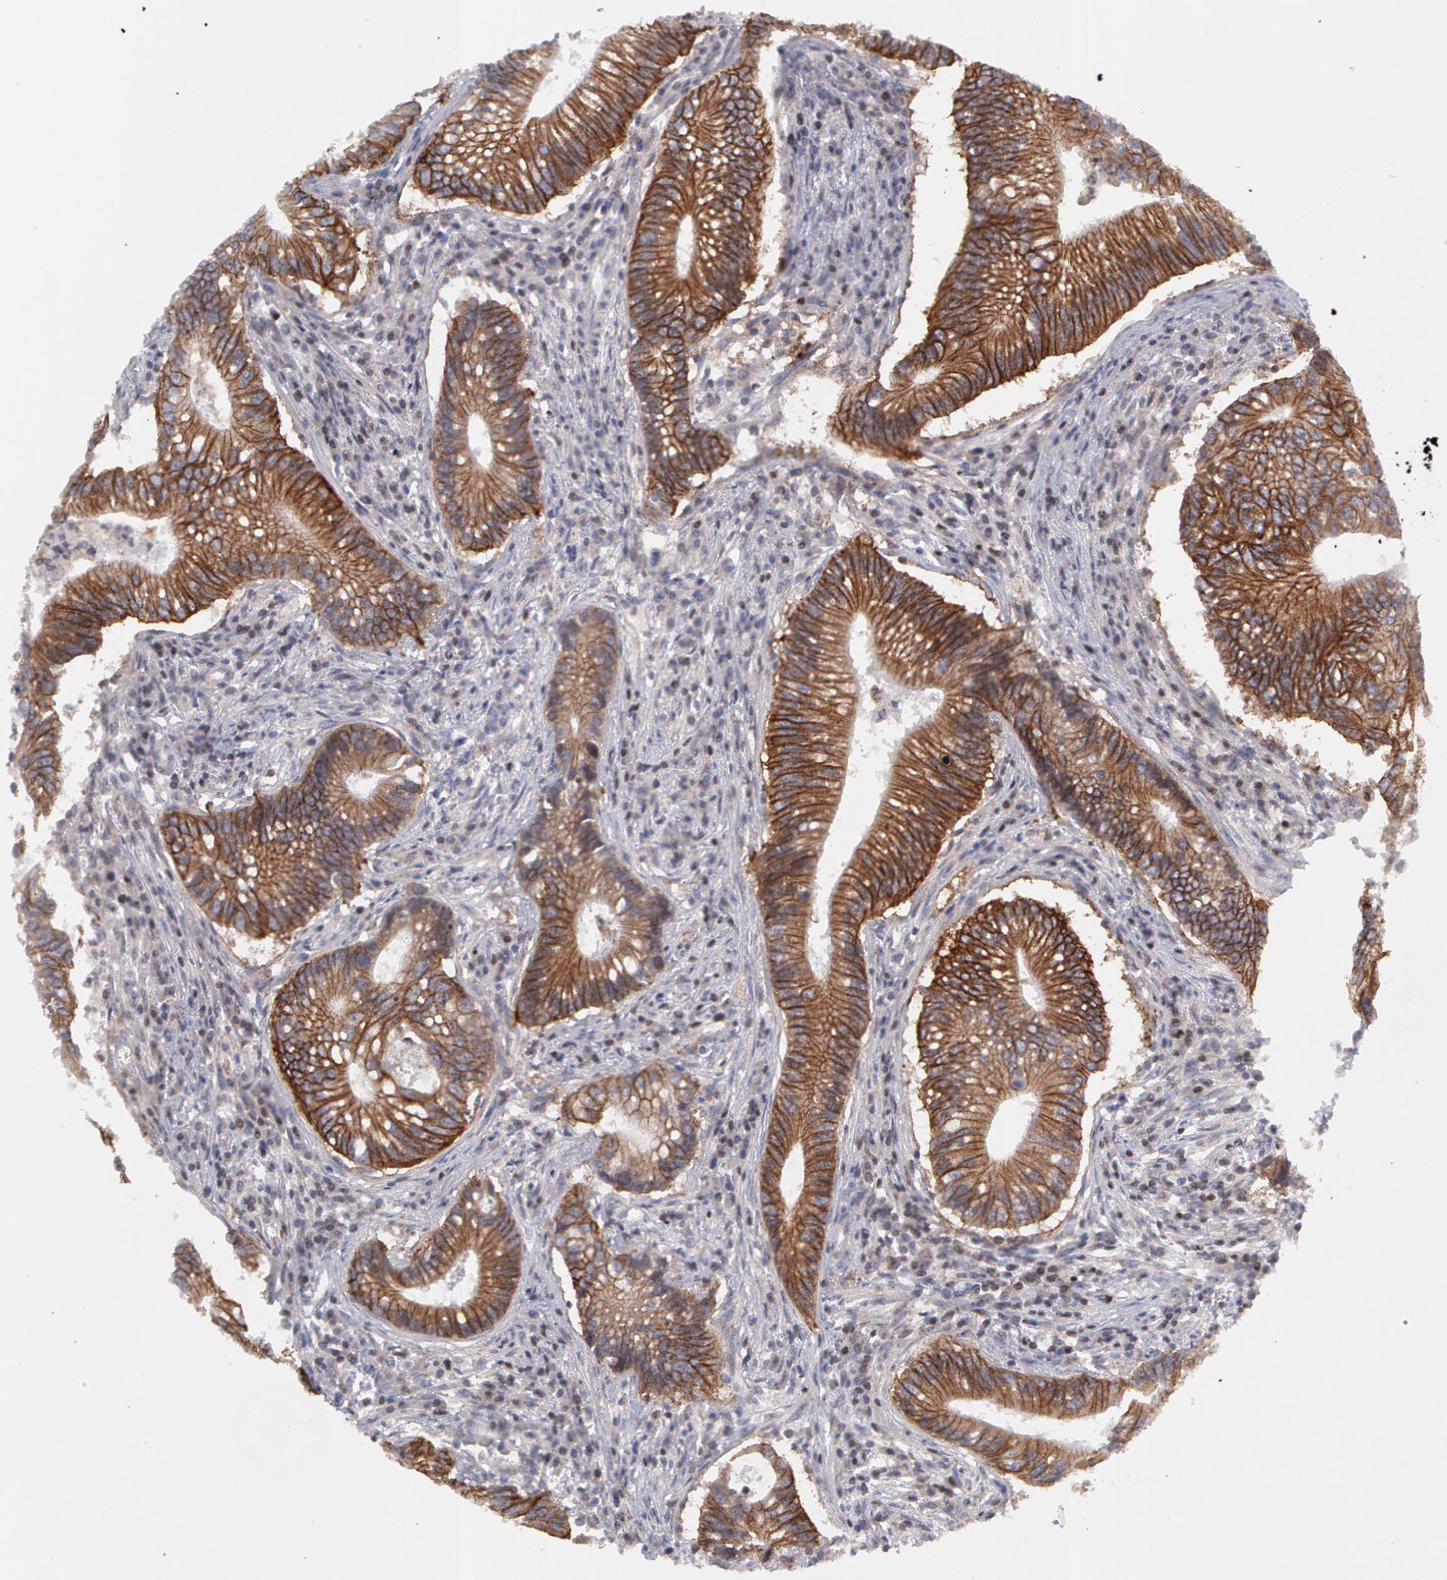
{"staining": {"intensity": "moderate", "quantity": ">75%", "location": "cytoplasmic/membranous"}, "tissue": "colorectal cancer", "cell_type": "Tumor cells", "image_type": "cancer", "snomed": [{"axis": "morphology", "description": "Adenocarcinoma, NOS"}, {"axis": "topography", "description": "Rectum"}], "caption": "Colorectal cancer stained for a protein (brown) reveals moderate cytoplasmic/membranous positive positivity in about >75% of tumor cells.", "gene": "ERBB2", "patient": {"sex": "female", "age": 81}}